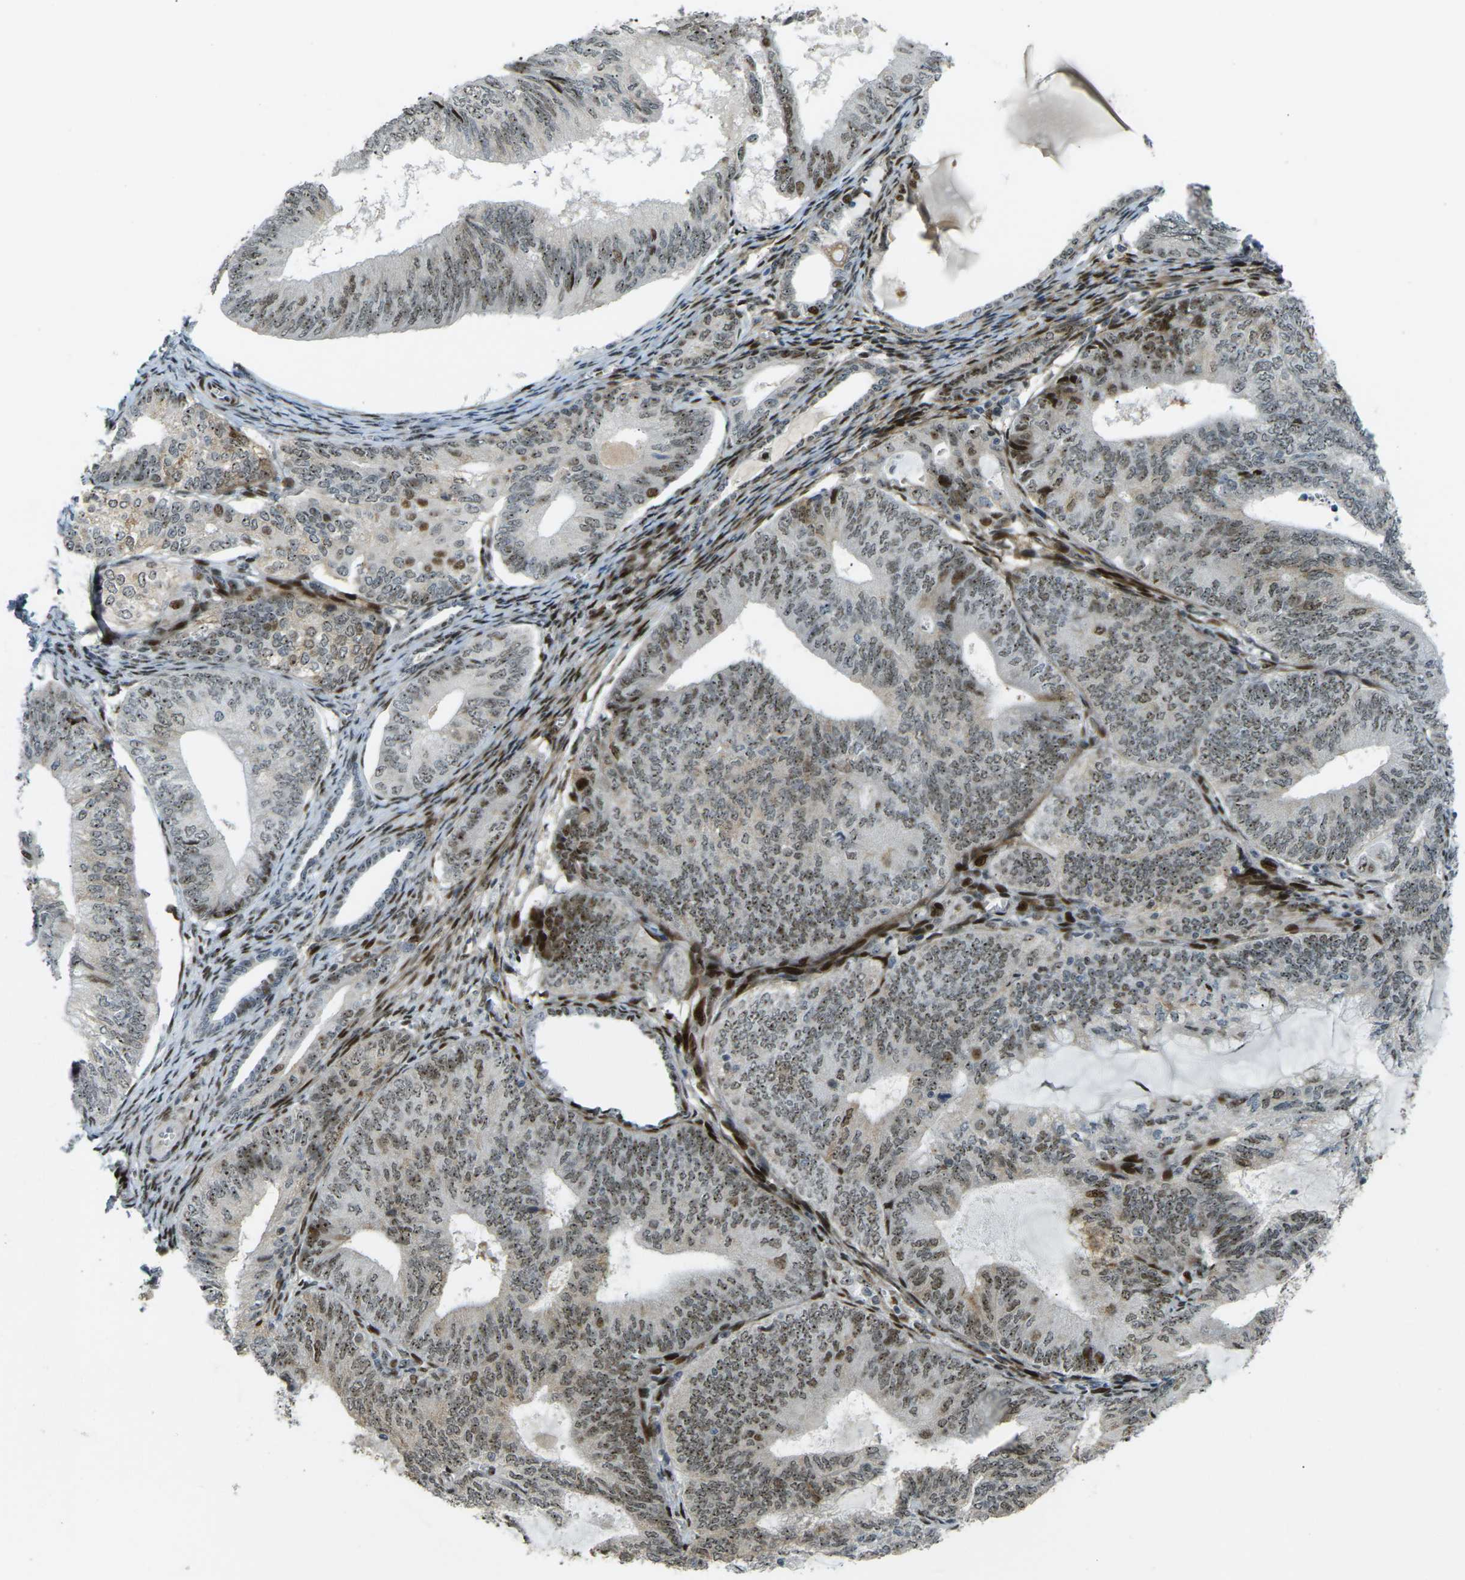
{"staining": {"intensity": "strong", "quantity": ">75%", "location": "nuclear"}, "tissue": "endometrial cancer", "cell_type": "Tumor cells", "image_type": "cancer", "snomed": [{"axis": "morphology", "description": "Adenocarcinoma, NOS"}, {"axis": "topography", "description": "Endometrium"}], "caption": "Tumor cells exhibit strong nuclear expression in about >75% of cells in endometrial adenocarcinoma.", "gene": "UBE2C", "patient": {"sex": "female", "age": 81}}